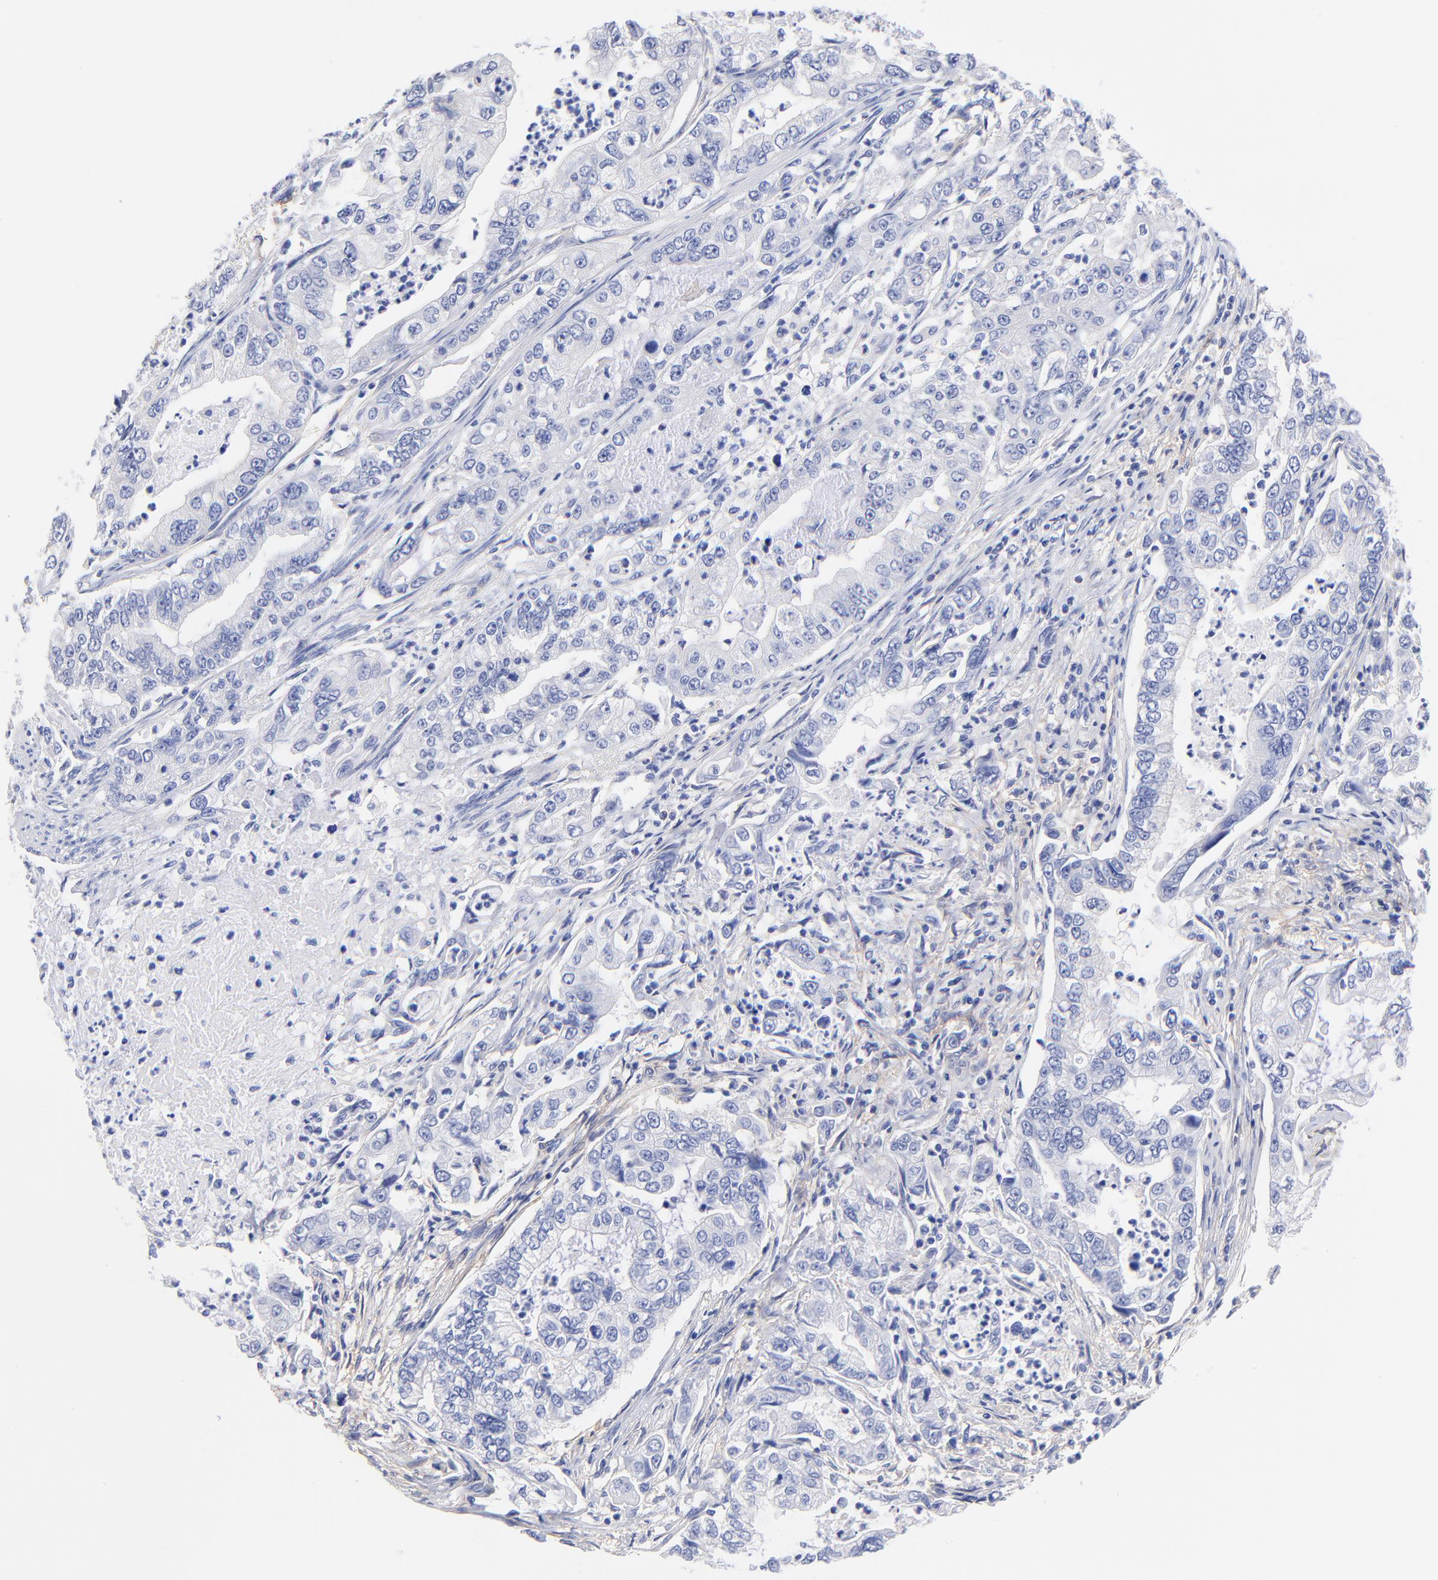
{"staining": {"intensity": "negative", "quantity": "none", "location": "none"}, "tissue": "stomach cancer", "cell_type": "Tumor cells", "image_type": "cancer", "snomed": [{"axis": "morphology", "description": "Adenocarcinoma, NOS"}, {"axis": "topography", "description": "Pancreas"}, {"axis": "topography", "description": "Stomach, upper"}], "caption": "Tumor cells are negative for brown protein staining in stomach adenocarcinoma.", "gene": "SLC44A2", "patient": {"sex": "male", "age": 77}}